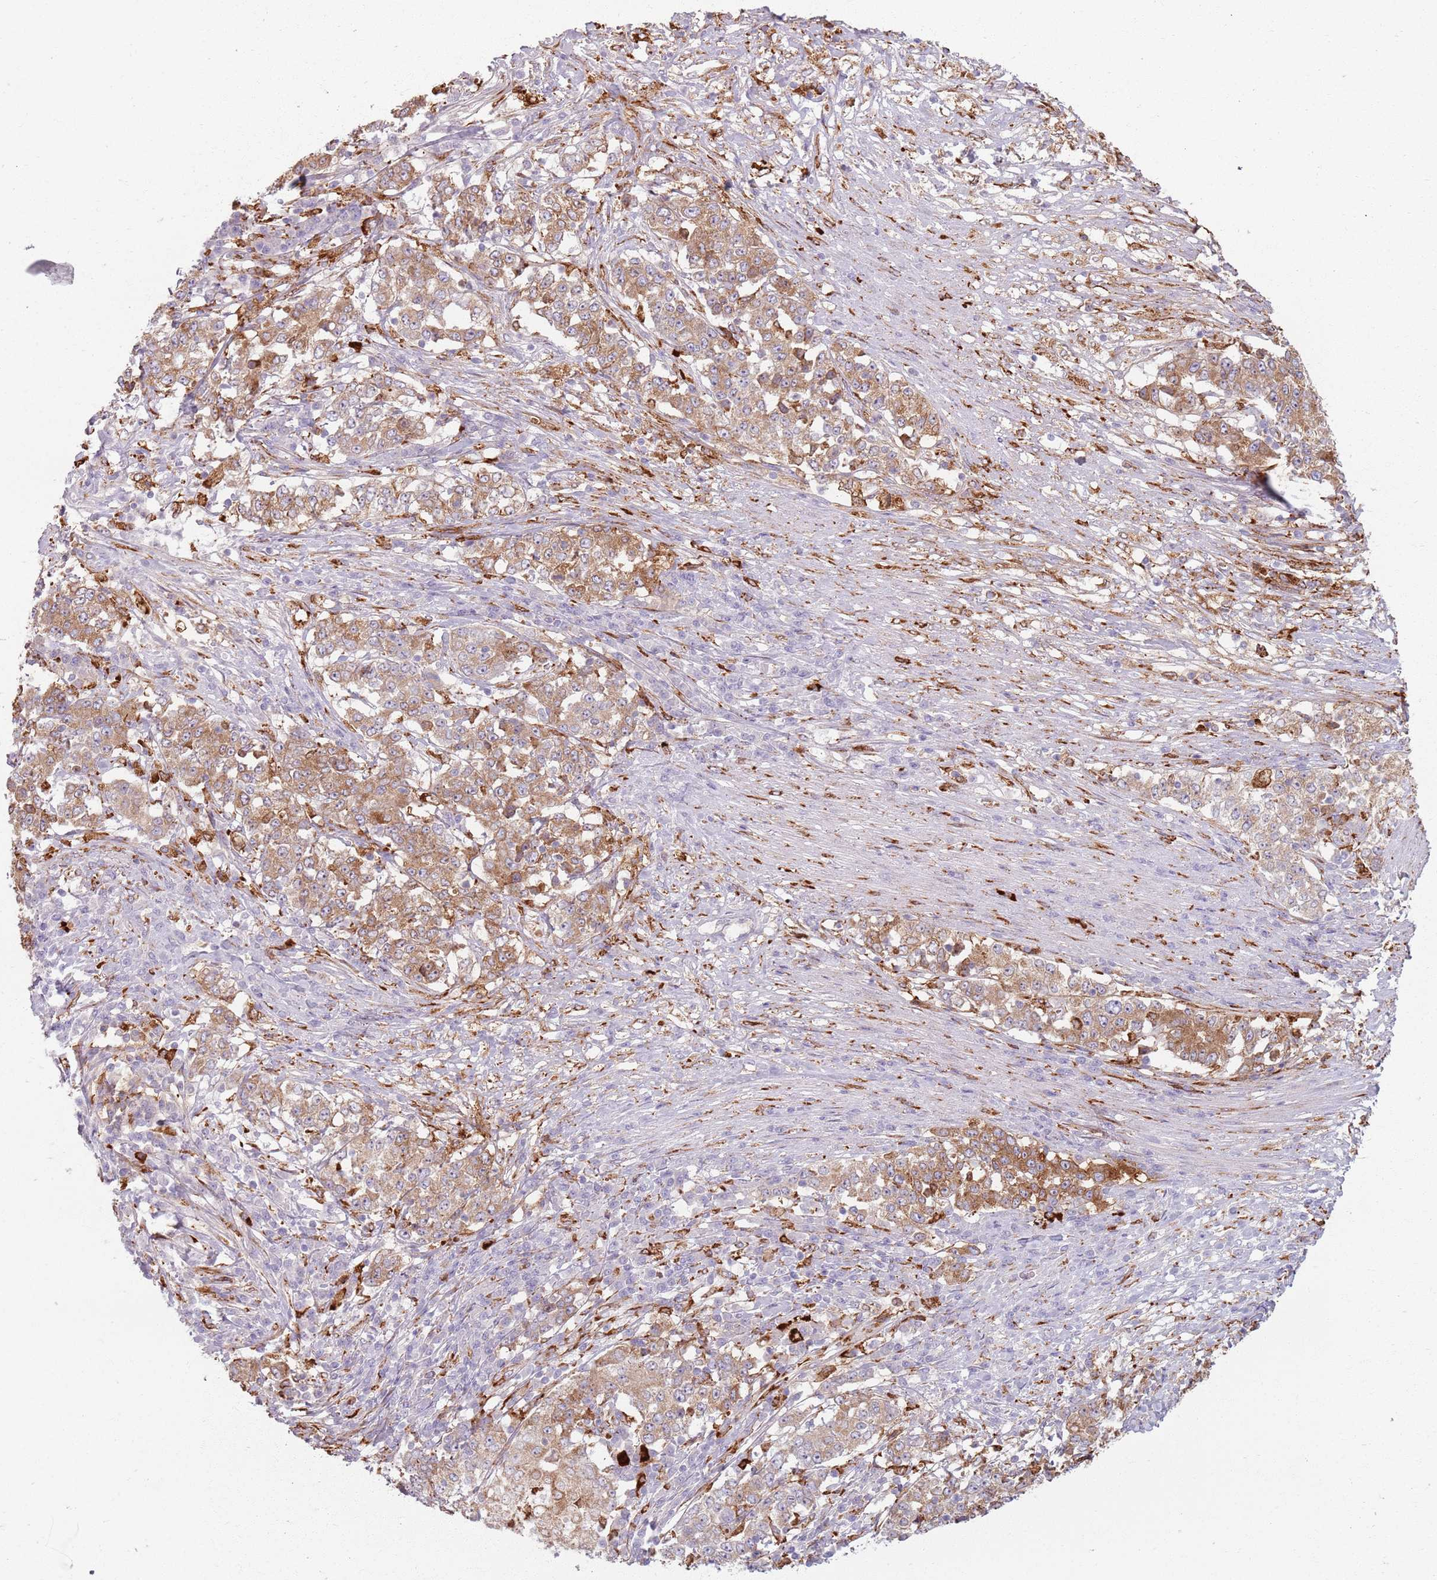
{"staining": {"intensity": "moderate", "quantity": ">75%", "location": "cytoplasmic/membranous"}, "tissue": "stomach cancer", "cell_type": "Tumor cells", "image_type": "cancer", "snomed": [{"axis": "morphology", "description": "Adenocarcinoma, NOS"}, {"axis": "topography", "description": "Stomach"}], "caption": "The photomicrograph shows immunohistochemical staining of stomach cancer. There is moderate cytoplasmic/membranous expression is seen in approximately >75% of tumor cells.", "gene": "COLGALT1", "patient": {"sex": "male", "age": 59}}